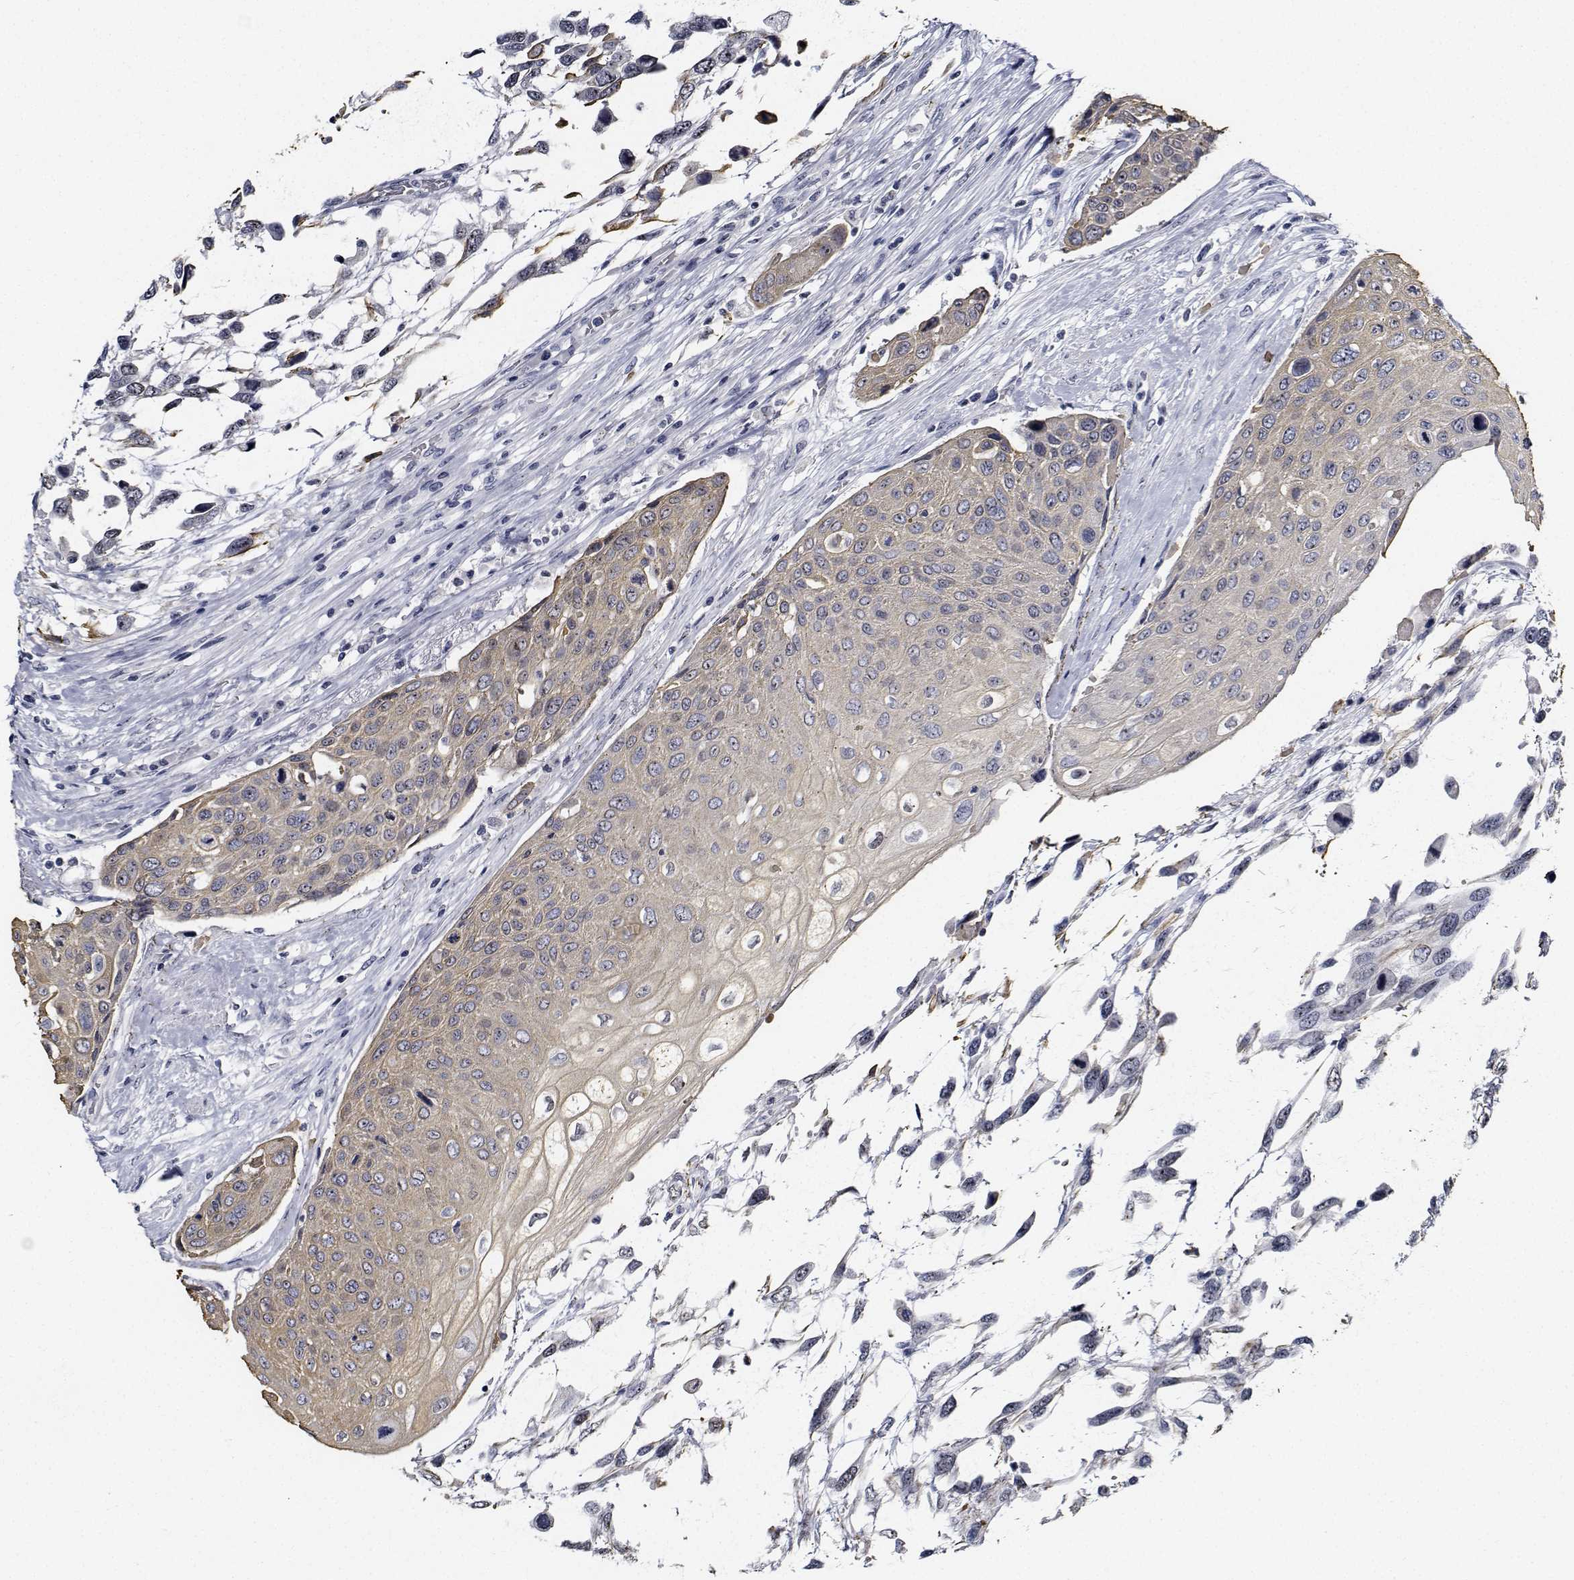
{"staining": {"intensity": "weak", "quantity": "<25%", "location": "cytoplasmic/membranous"}, "tissue": "urothelial cancer", "cell_type": "Tumor cells", "image_type": "cancer", "snomed": [{"axis": "morphology", "description": "Urothelial carcinoma, High grade"}, {"axis": "topography", "description": "Urinary bladder"}], "caption": "An immunohistochemistry (IHC) histopathology image of urothelial cancer is shown. There is no staining in tumor cells of urothelial cancer. (DAB (3,3'-diaminobenzidine) IHC with hematoxylin counter stain).", "gene": "NVL", "patient": {"sex": "female", "age": 70}}